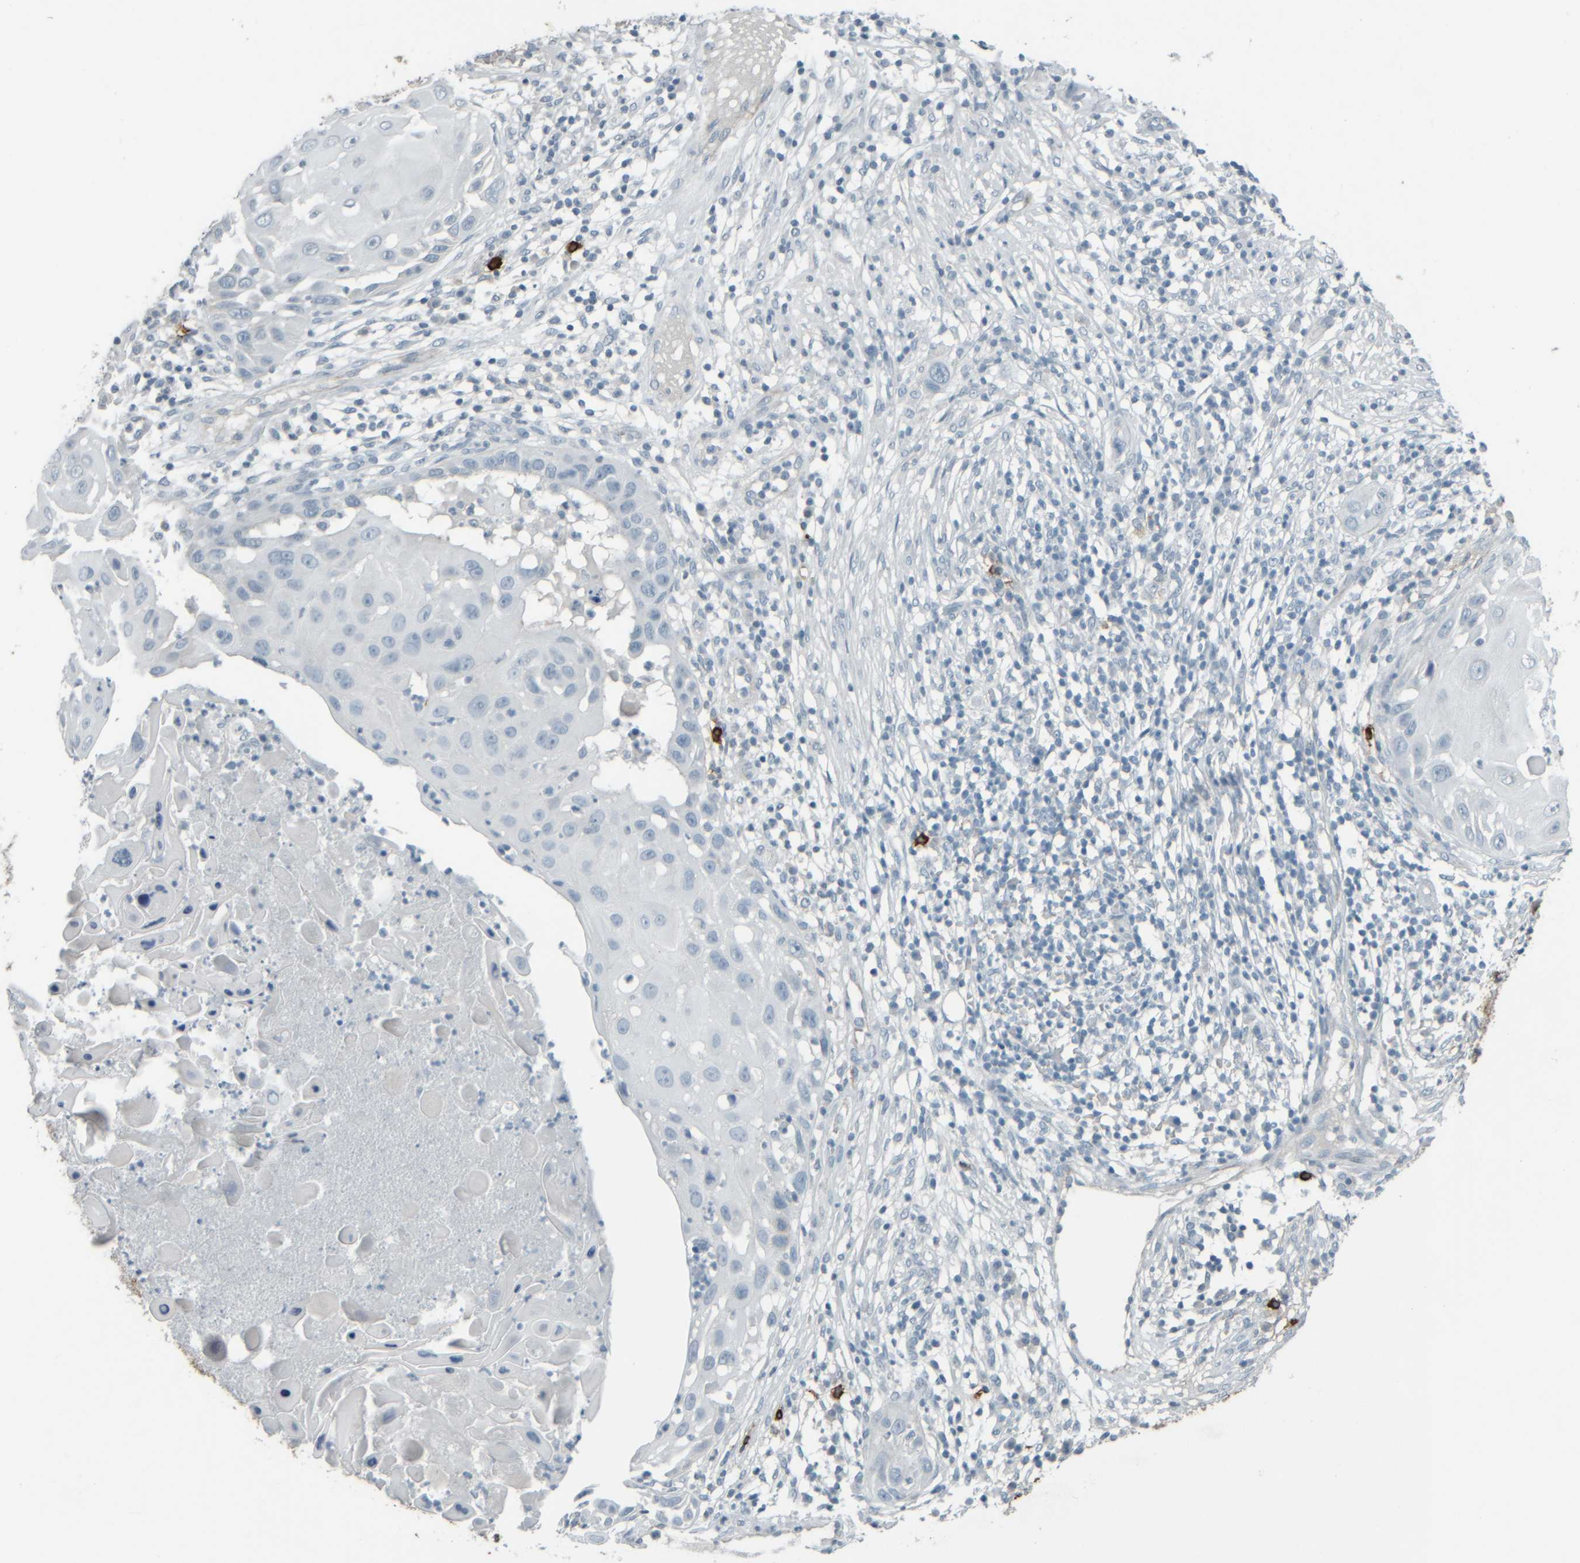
{"staining": {"intensity": "negative", "quantity": "none", "location": "none"}, "tissue": "skin cancer", "cell_type": "Tumor cells", "image_type": "cancer", "snomed": [{"axis": "morphology", "description": "Squamous cell carcinoma, NOS"}, {"axis": "topography", "description": "Skin"}], "caption": "Immunohistochemical staining of skin cancer shows no significant staining in tumor cells. Brightfield microscopy of immunohistochemistry (IHC) stained with DAB (brown) and hematoxylin (blue), captured at high magnification.", "gene": "TPSAB1", "patient": {"sex": "female", "age": 44}}